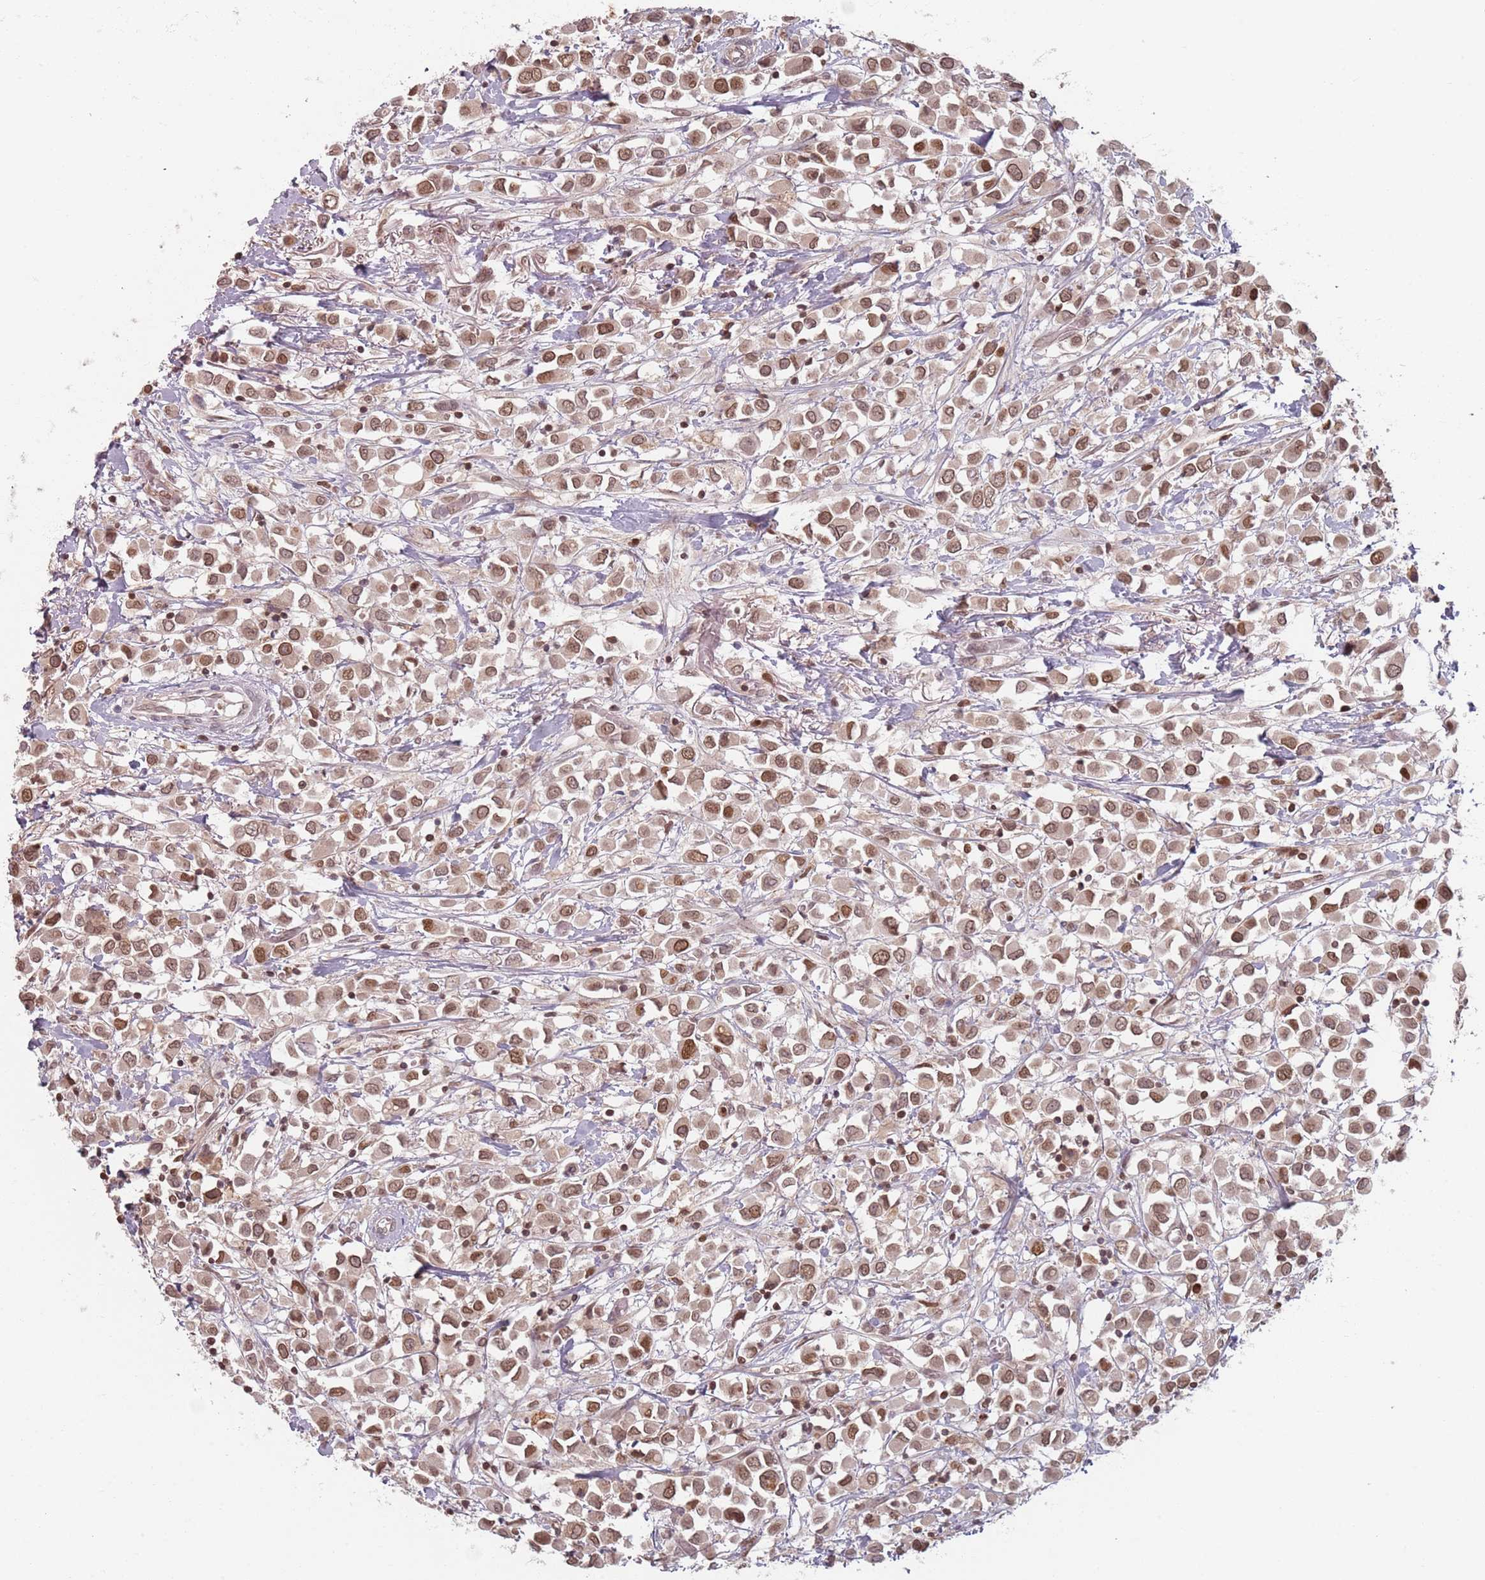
{"staining": {"intensity": "moderate", "quantity": ">75%", "location": "cytoplasmic/membranous,nuclear"}, "tissue": "breast cancer", "cell_type": "Tumor cells", "image_type": "cancer", "snomed": [{"axis": "morphology", "description": "Duct carcinoma"}, {"axis": "topography", "description": "Breast"}], "caption": "Tumor cells demonstrate medium levels of moderate cytoplasmic/membranous and nuclear positivity in approximately >75% of cells in breast cancer.", "gene": "NUP50", "patient": {"sex": "female", "age": 61}}